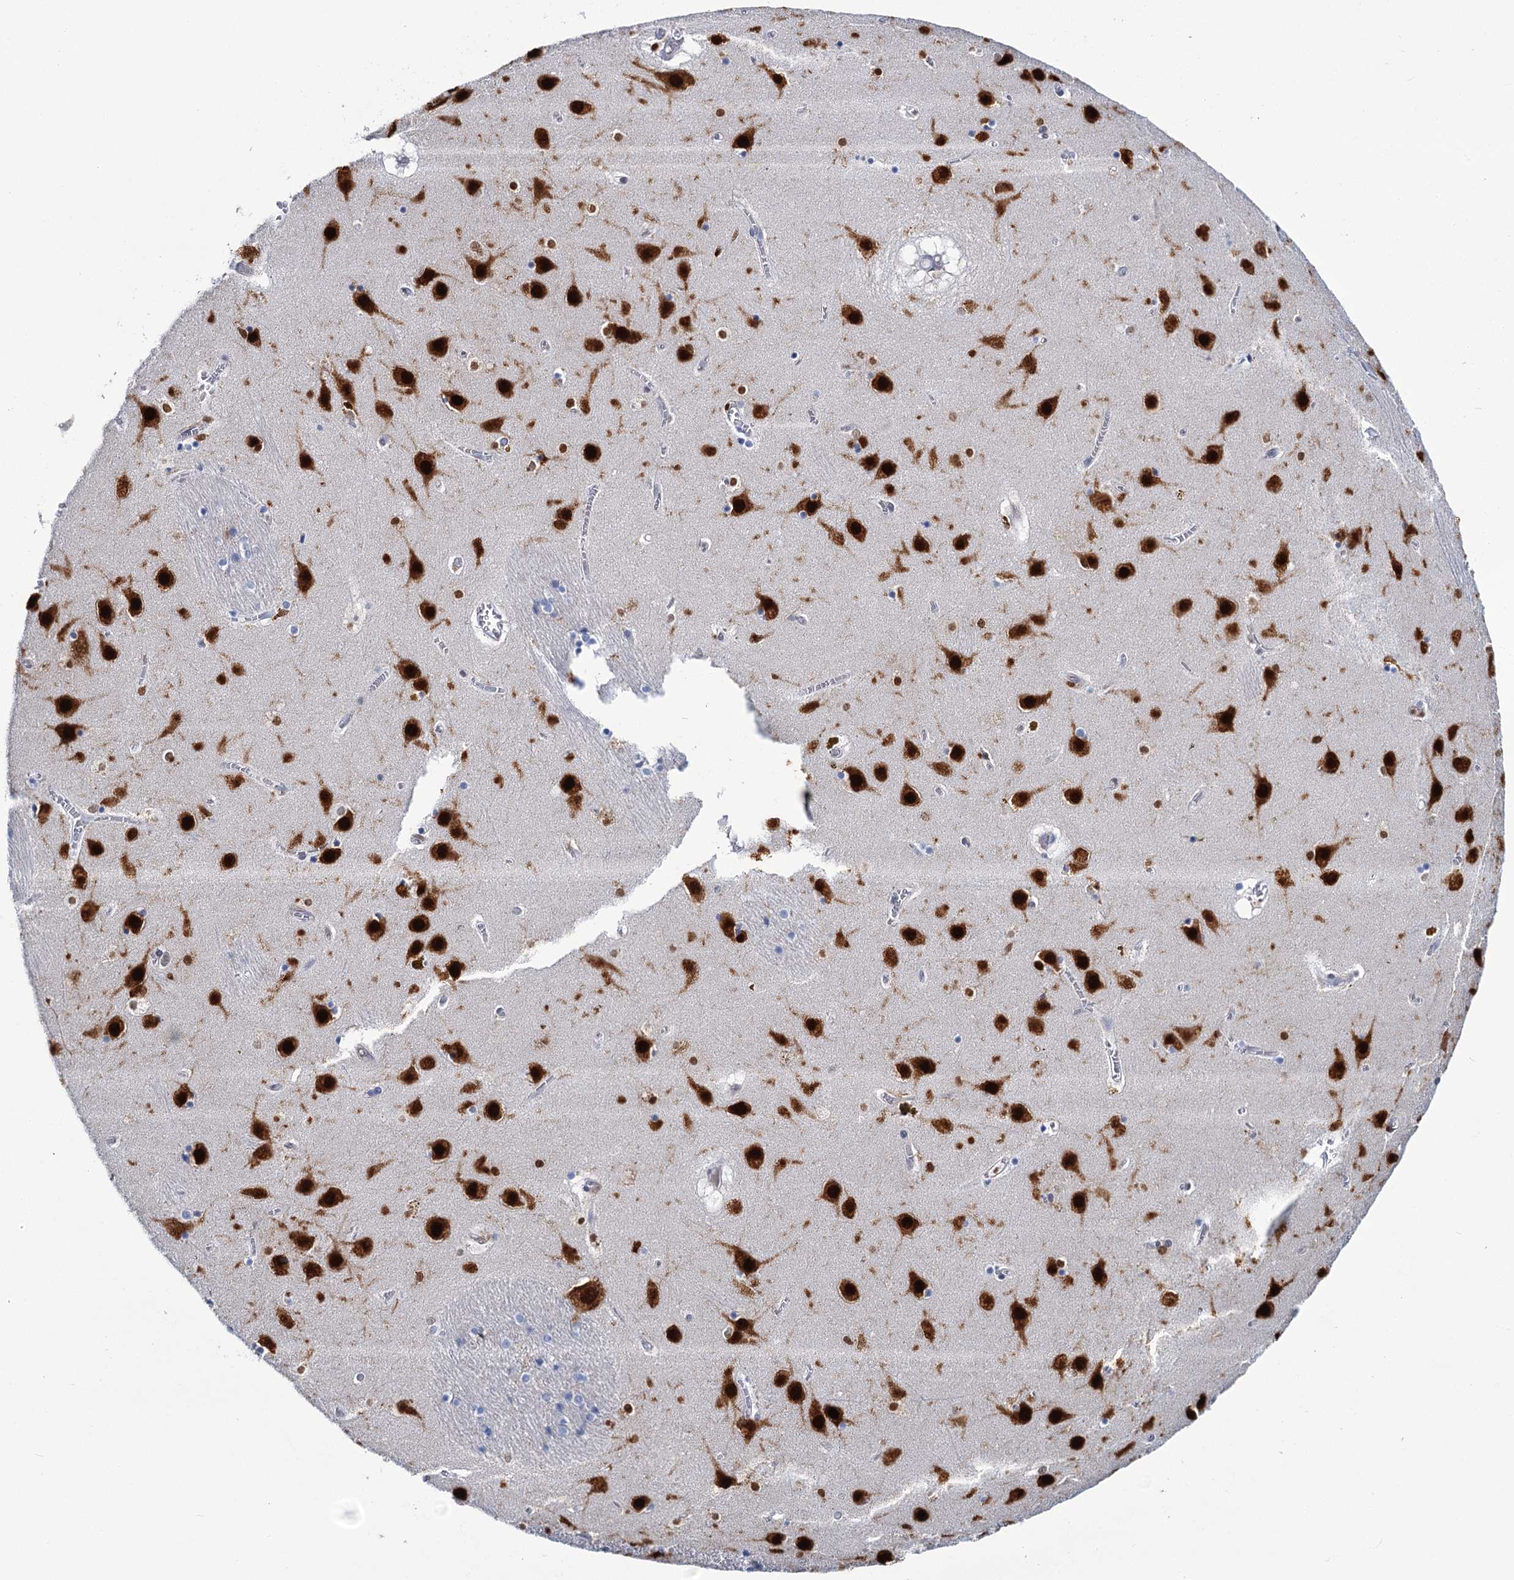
{"staining": {"intensity": "strong", "quantity": "<25%", "location": "nuclear"}, "tissue": "caudate", "cell_type": "Glial cells", "image_type": "normal", "snomed": [{"axis": "morphology", "description": "Normal tissue, NOS"}, {"axis": "topography", "description": "Lateral ventricle wall"}], "caption": "Protein expression analysis of normal caudate displays strong nuclear positivity in about <25% of glial cells. (brown staining indicates protein expression, while blue staining denotes nuclei).", "gene": "CELF2", "patient": {"sex": "male", "age": 70}}